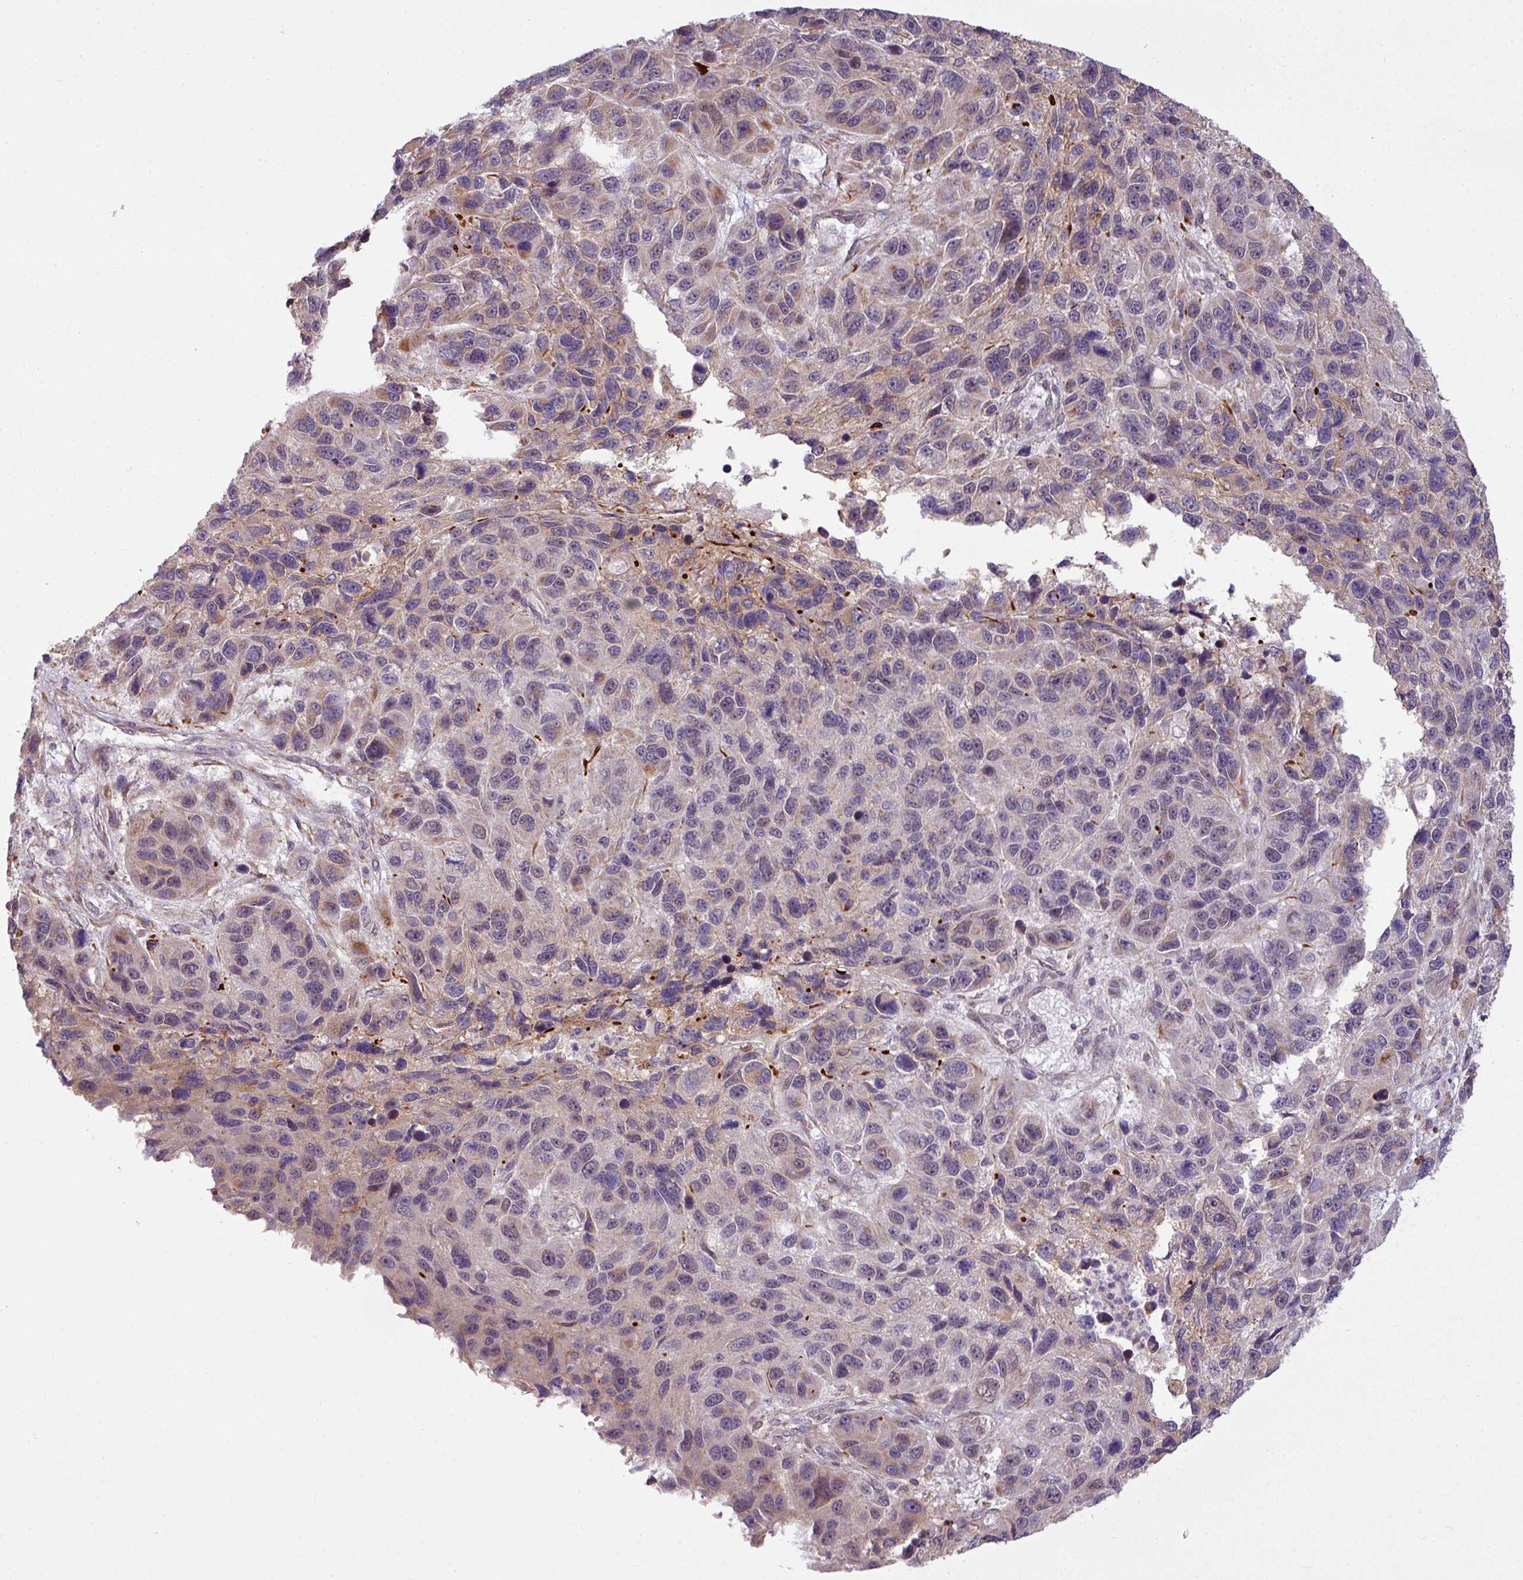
{"staining": {"intensity": "weak", "quantity": "<25%", "location": "nuclear"}, "tissue": "melanoma", "cell_type": "Tumor cells", "image_type": "cancer", "snomed": [{"axis": "morphology", "description": "Malignant melanoma, NOS"}, {"axis": "topography", "description": "Skin"}], "caption": "Photomicrograph shows no significant protein expression in tumor cells of malignant melanoma.", "gene": "ZC2HC1C", "patient": {"sex": "male", "age": 53}}